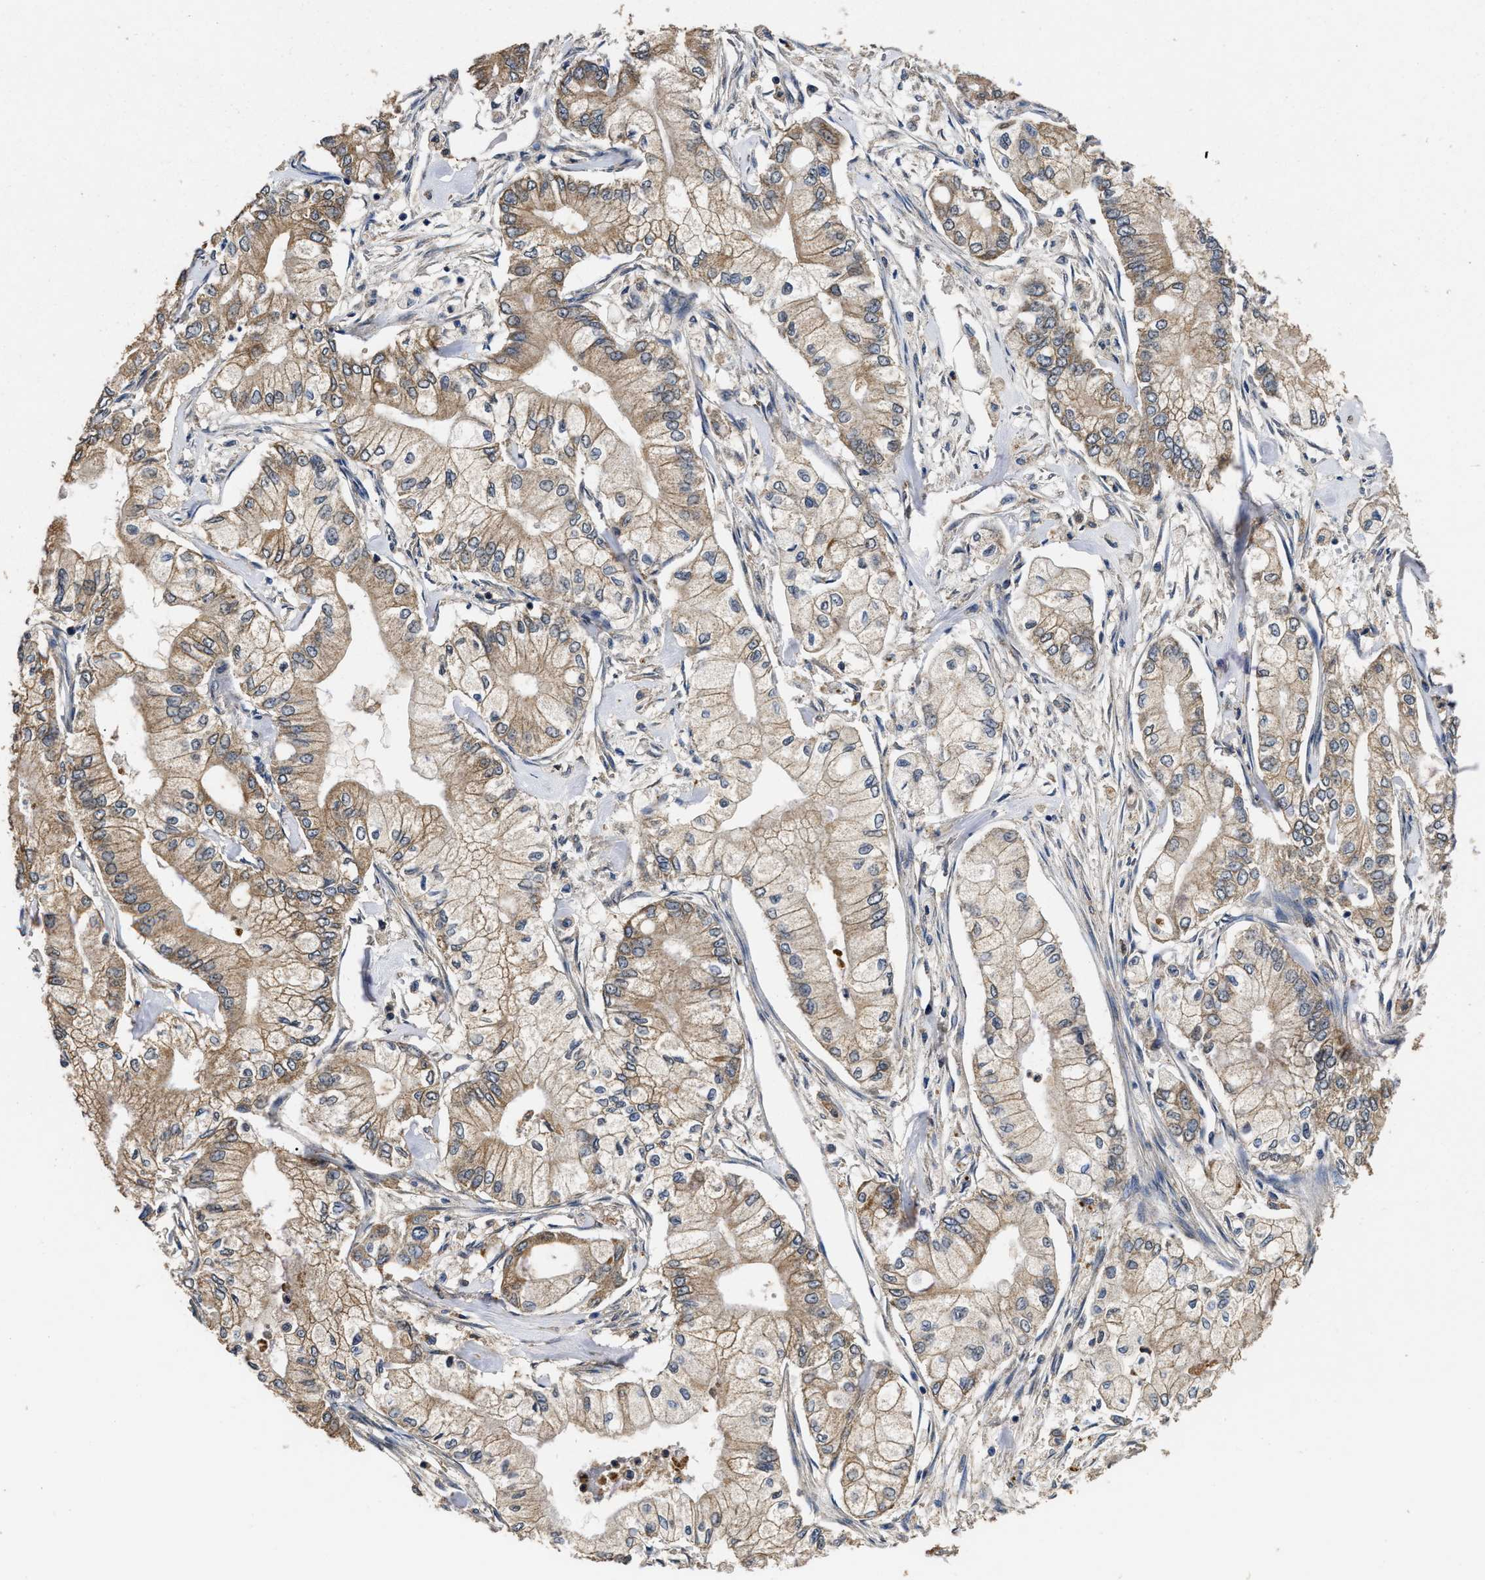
{"staining": {"intensity": "moderate", "quantity": ">75%", "location": "cytoplasmic/membranous"}, "tissue": "pancreatic cancer", "cell_type": "Tumor cells", "image_type": "cancer", "snomed": [{"axis": "morphology", "description": "Adenocarcinoma, NOS"}, {"axis": "topography", "description": "Pancreas"}], "caption": "Protein staining displays moderate cytoplasmic/membranous staining in approximately >75% of tumor cells in pancreatic cancer.", "gene": "CTNNA1", "patient": {"sex": "male", "age": 70}}